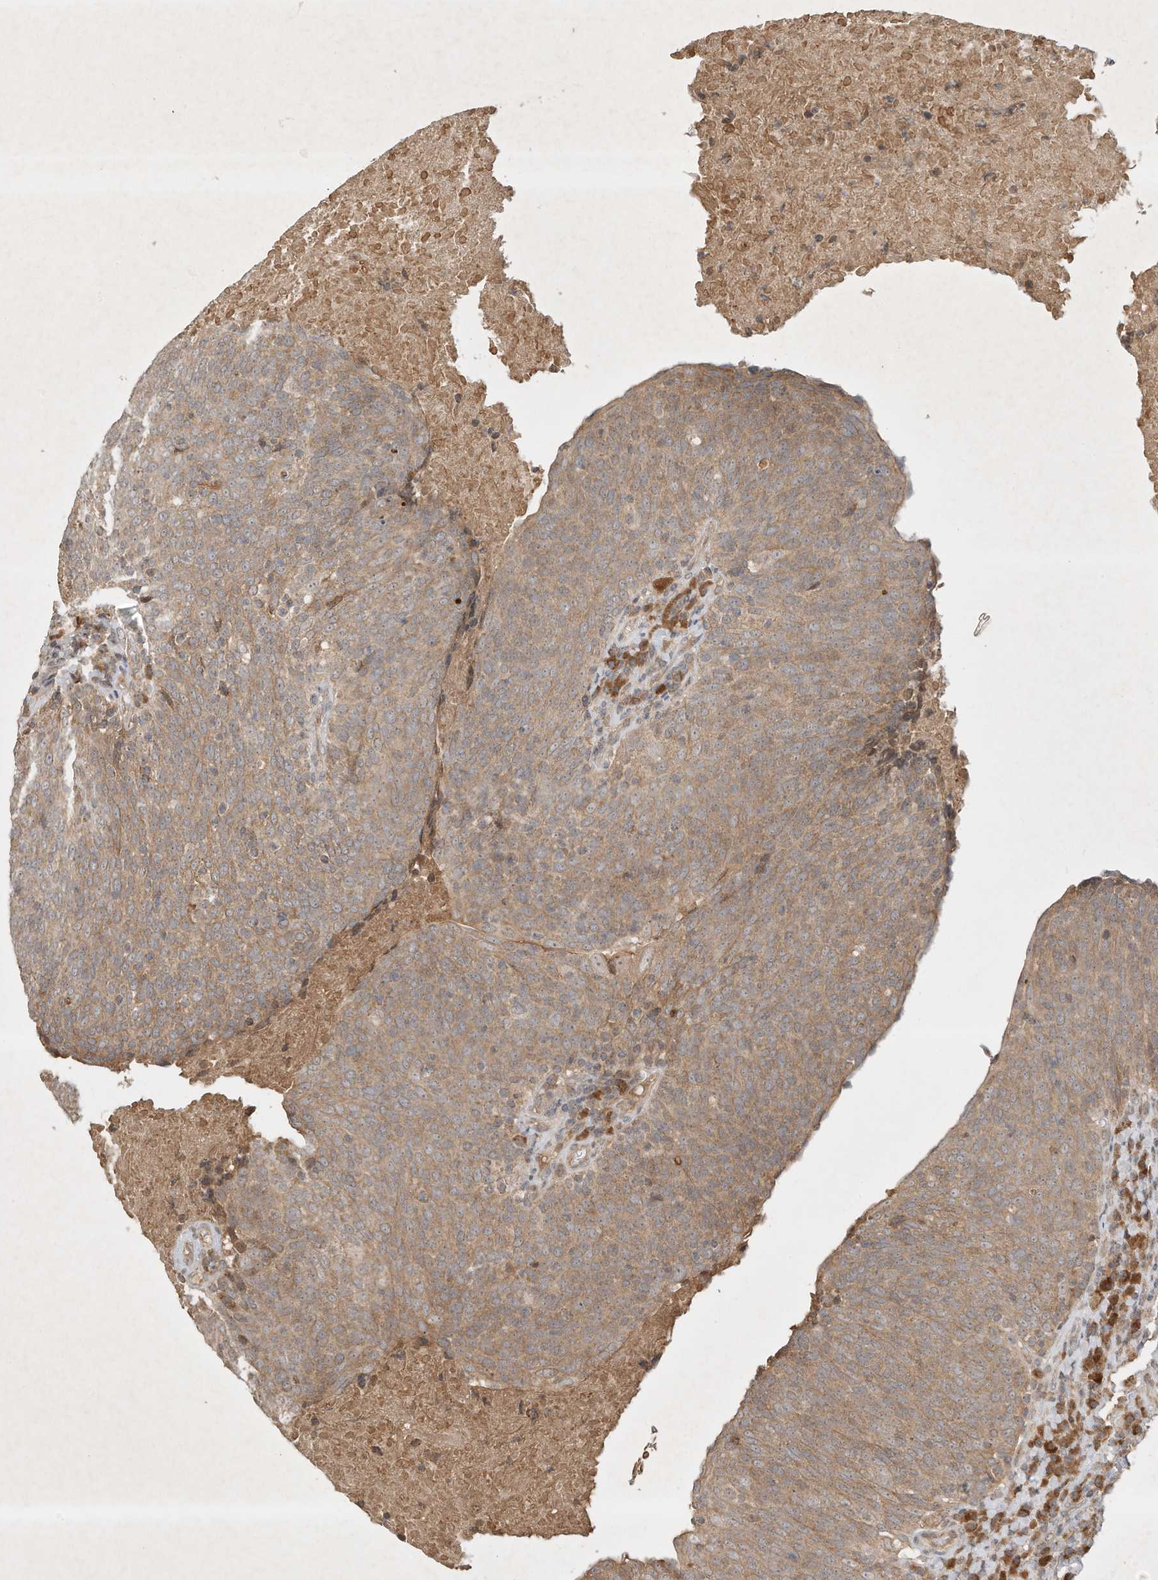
{"staining": {"intensity": "moderate", "quantity": ">75%", "location": "cytoplasmic/membranous"}, "tissue": "head and neck cancer", "cell_type": "Tumor cells", "image_type": "cancer", "snomed": [{"axis": "morphology", "description": "Squamous cell carcinoma, NOS"}, {"axis": "morphology", "description": "Squamous cell carcinoma, metastatic, NOS"}, {"axis": "topography", "description": "Lymph node"}, {"axis": "topography", "description": "Head-Neck"}], "caption": "Immunohistochemistry (IHC) photomicrograph of neoplastic tissue: head and neck cancer stained using IHC reveals medium levels of moderate protein expression localized specifically in the cytoplasmic/membranous of tumor cells, appearing as a cytoplasmic/membranous brown color.", "gene": "BTRC", "patient": {"sex": "male", "age": 62}}